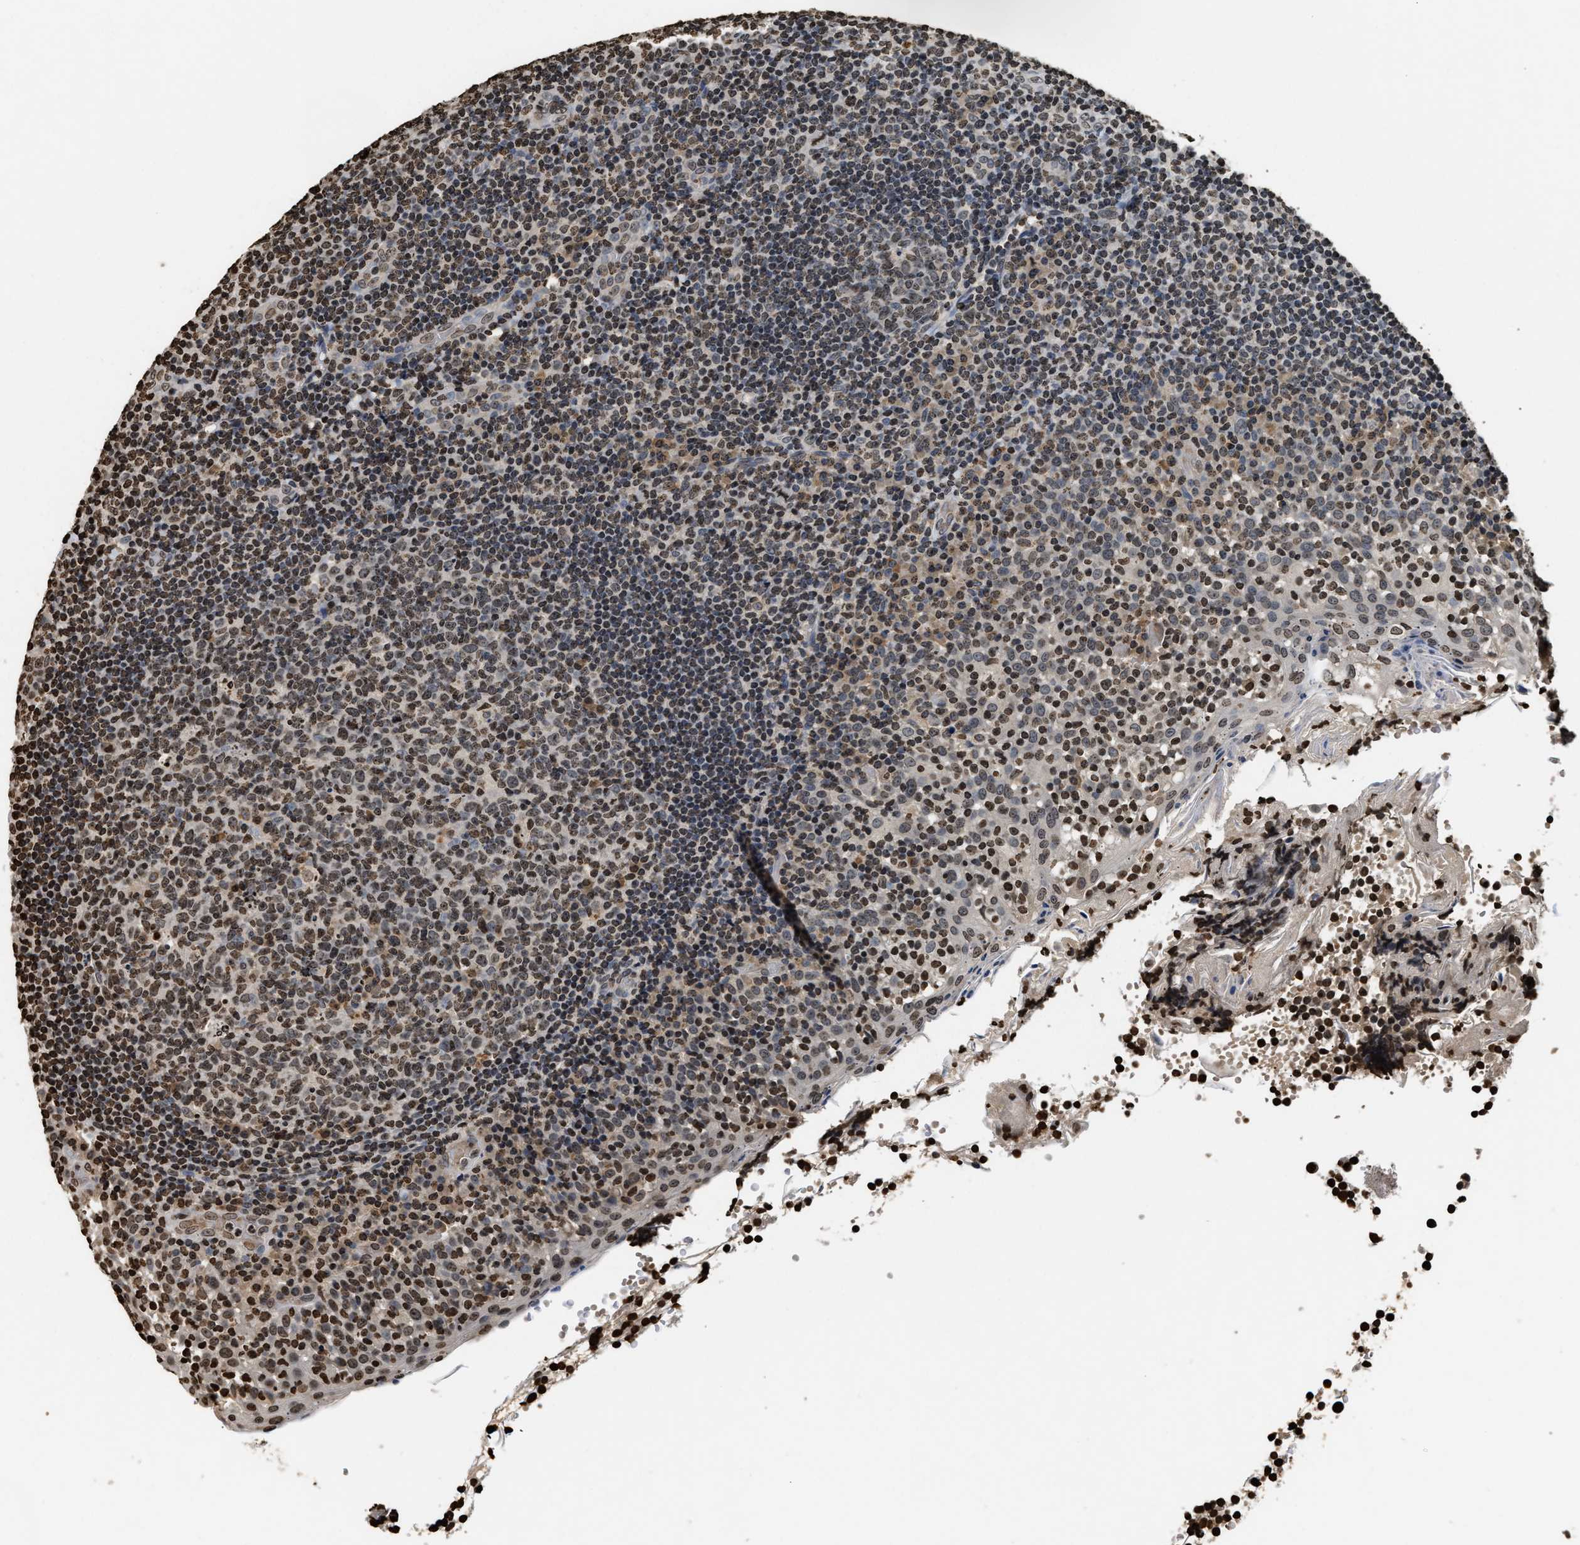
{"staining": {"intensity": "weak", "quantity": ">75%", "location": "nuclear"}, "tissue": "tonsil", "cell_type": "Germinal center cells", "image_type": "normal", "snomed": [{"axis": "morphology", "description": "Normal tissue, NOS"}, {"axis": "topography", "description": "Tonsil"}], "caption": "This photomicrograph exhibits immunohistochemistry staining of benign human tonsil, with low weak nuclear expression in about >75% of germinal center cells.", "gene": "DNASE1L3", "patient": {"sex": "female", "age": 19}}